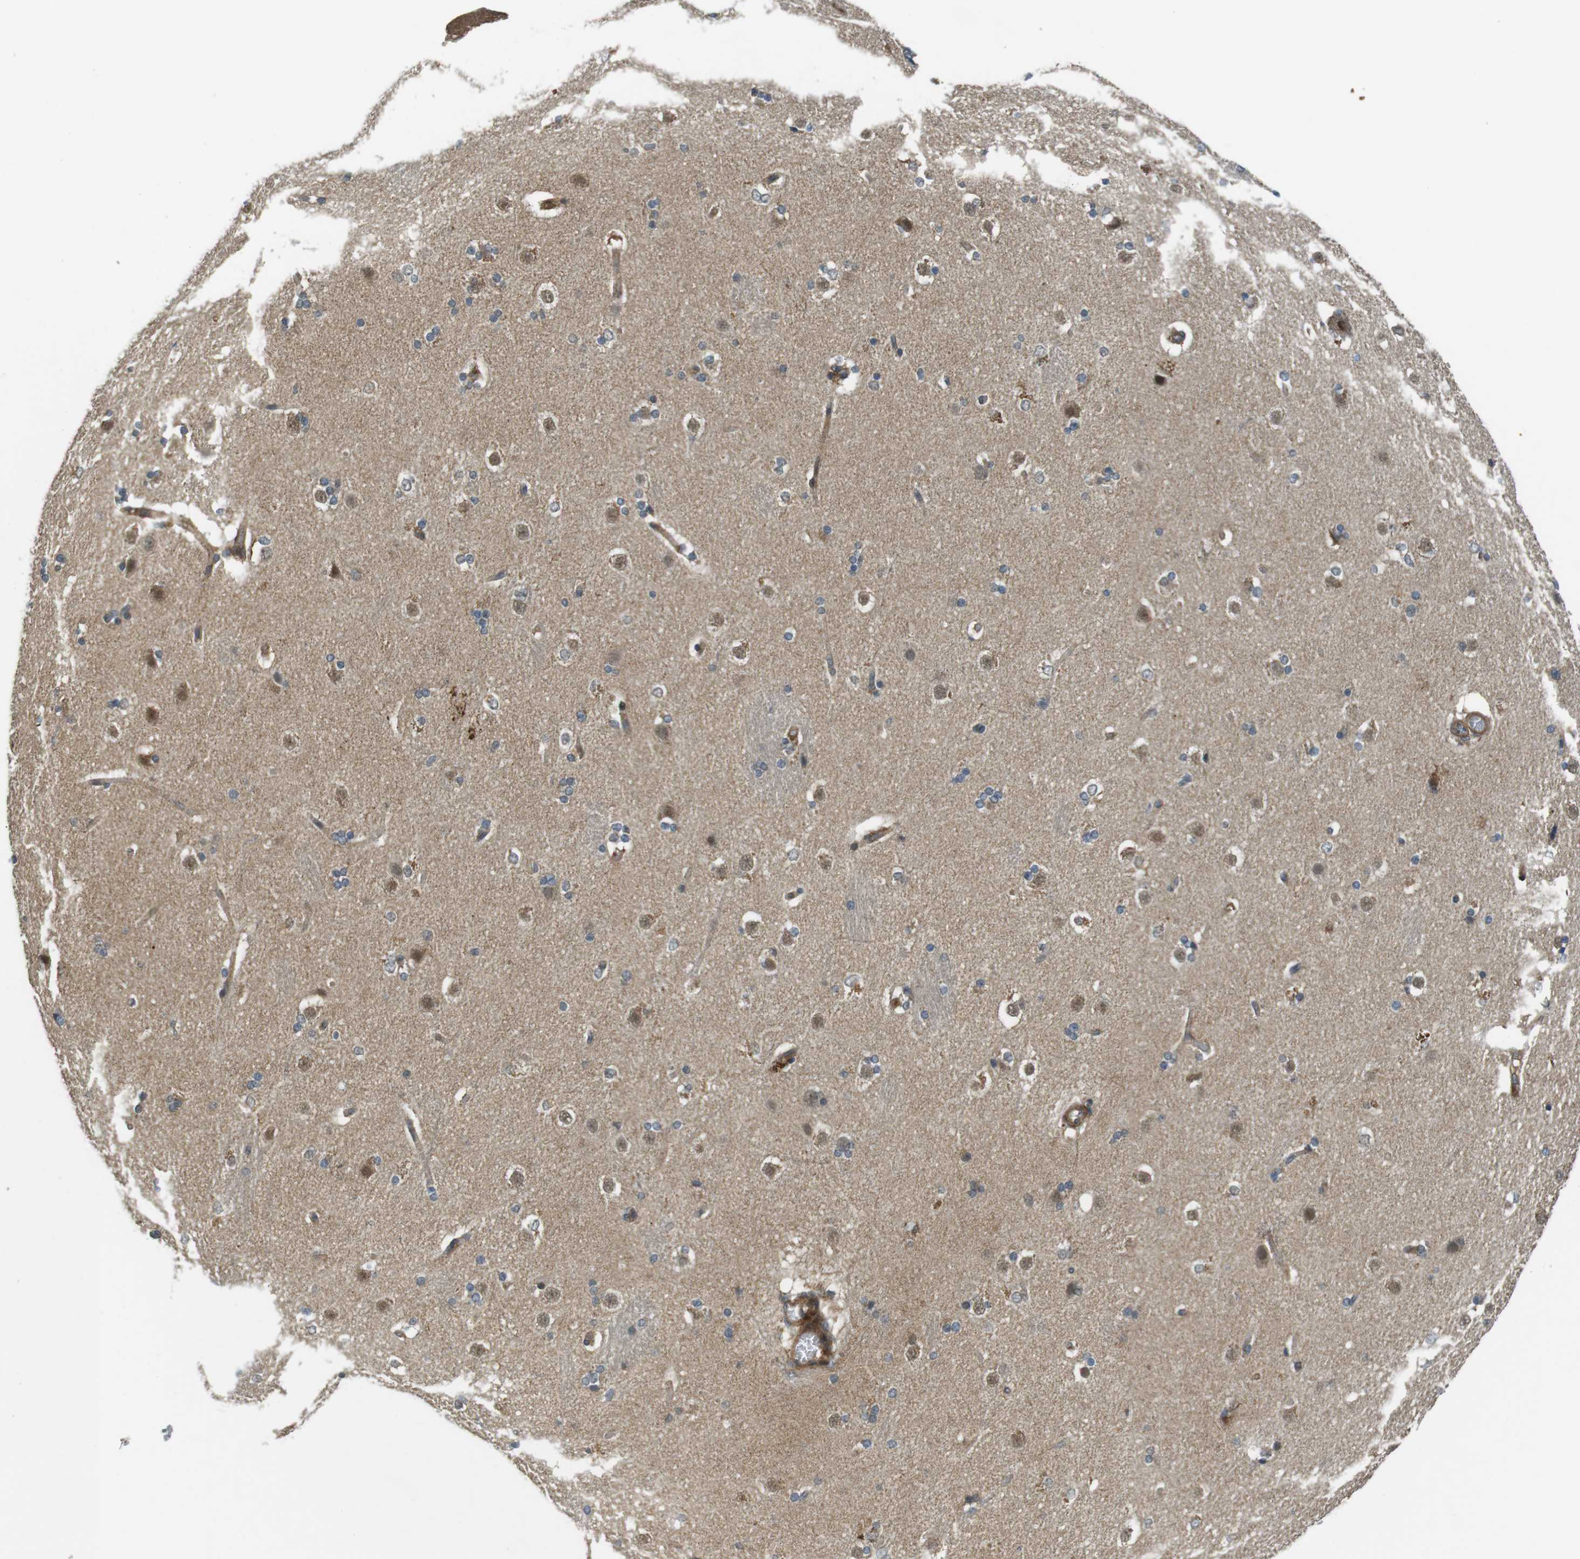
{"staining": {"intensity": "weak", "quantity": "<25%", "location": "cytoplasmic/membranous"}, "tissue": "caudate", "cell_type": "Glial cells", "image_type": "normal", "snomed": [{"axis": "morphology", "description": "Normal tissue, NOS"}, {"axis": "topography", "description": "Lateral ventricle wall"}], "caption": "Caudate was stained to show a protein in brown. There is no significant expression in glial cells. (Brightfield microscopy of DAB immunohistochemistry (IHC) at high magnification).", "gene": "IFFO2", "patient": {"sex": "female", "age": 19}}